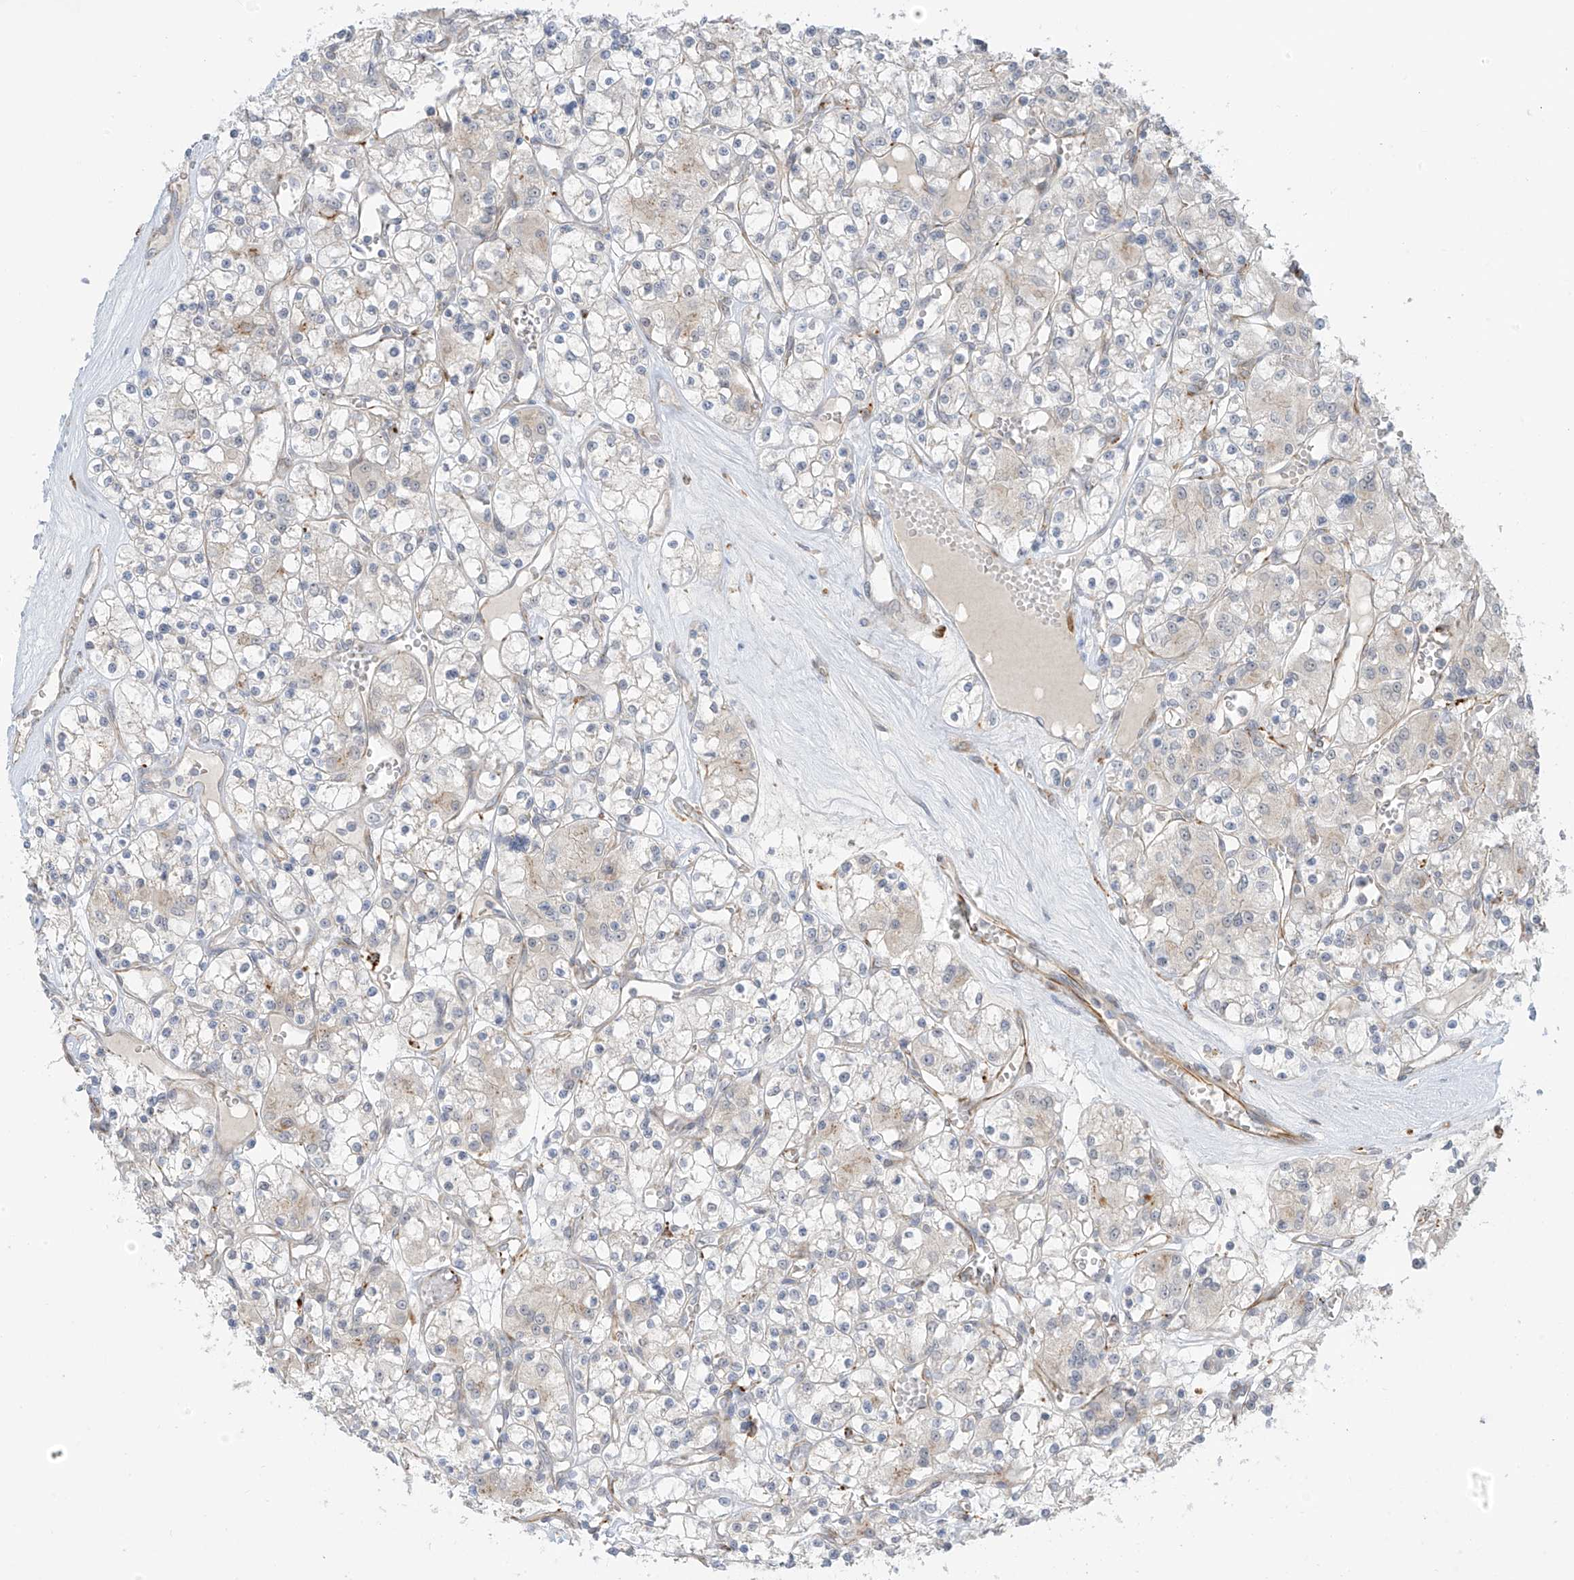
{"staining": {"intensity": "negative", "quantity": "none", "location": "none"}, "tissue": "renal cancer", "cell_type": "Tumor cells", "image_type": "cancer", "snomed": [{"axis": "morphology", "description": "Adenocarcinoma, NOS"}, {"axis": "topography", "description": "Kidney"}], "caption": "The micrograph displays no significant positivity in tumor cells of renal adenocarcinoma.", "gene": "HS6ST2", "patient": {"sex": "female", "age": 59}}